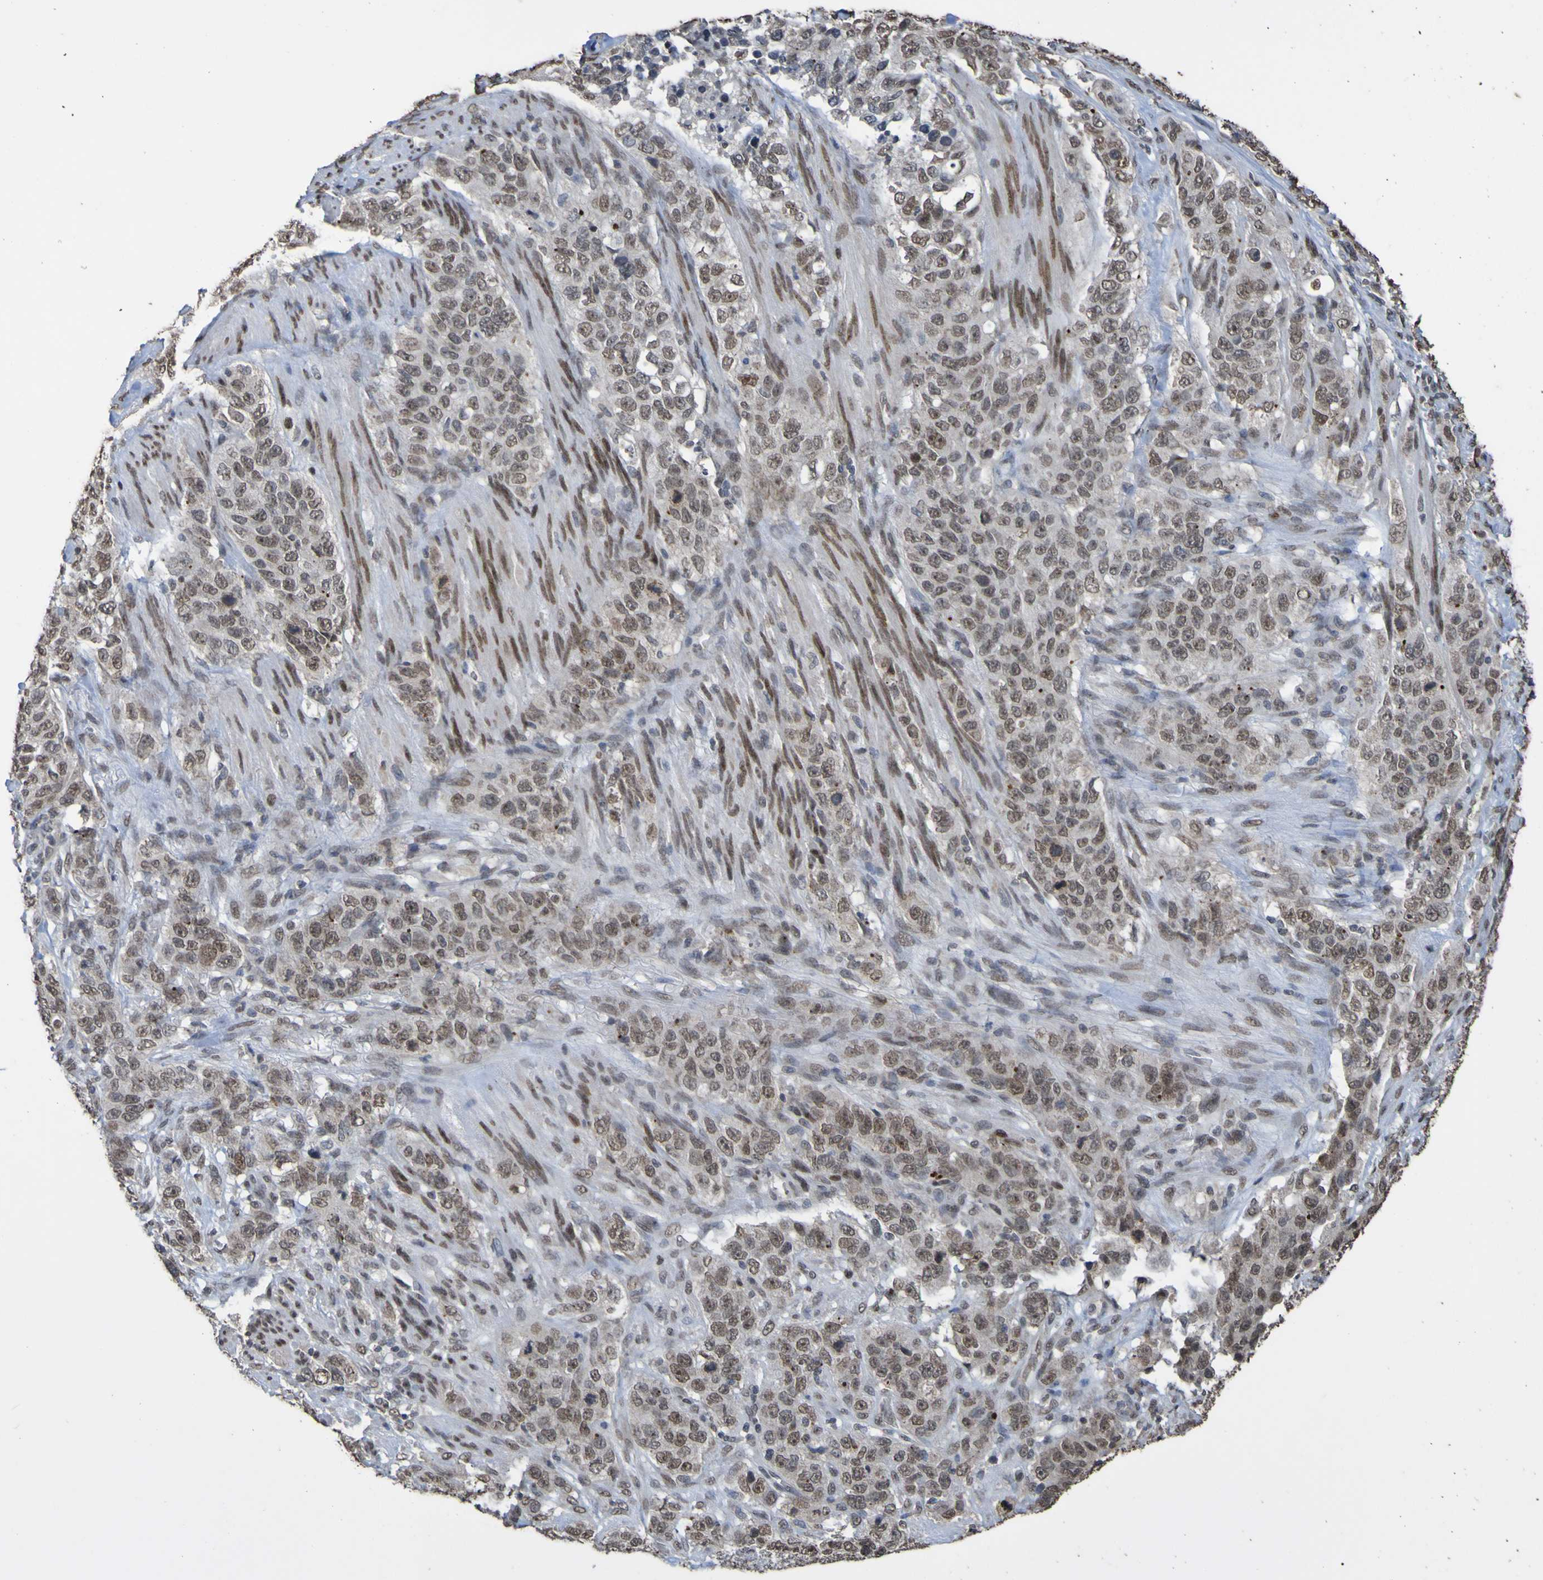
{"staining": {"intensity": "weak", "quantity": ">75%", "location": "nuclear"}, "tissue": "stomach cancer", "cell_type": "Tumor cells", "image_type": "cancer", "snomed": [{"axis": "morphology", "description": "Adenocarcinoma, NOS"}, {"axis": "topography", "description": "Stomach"}], "caption": "DAB (3,3'-diaminobenzidine) immunohistochemical staining of human stomach adenocarcinoma shows weak nuclear protein positivity in approximately >75% of tumor cells.", "gene": "ALKBH2", "patient": {"sex": "male", "age": 48}}